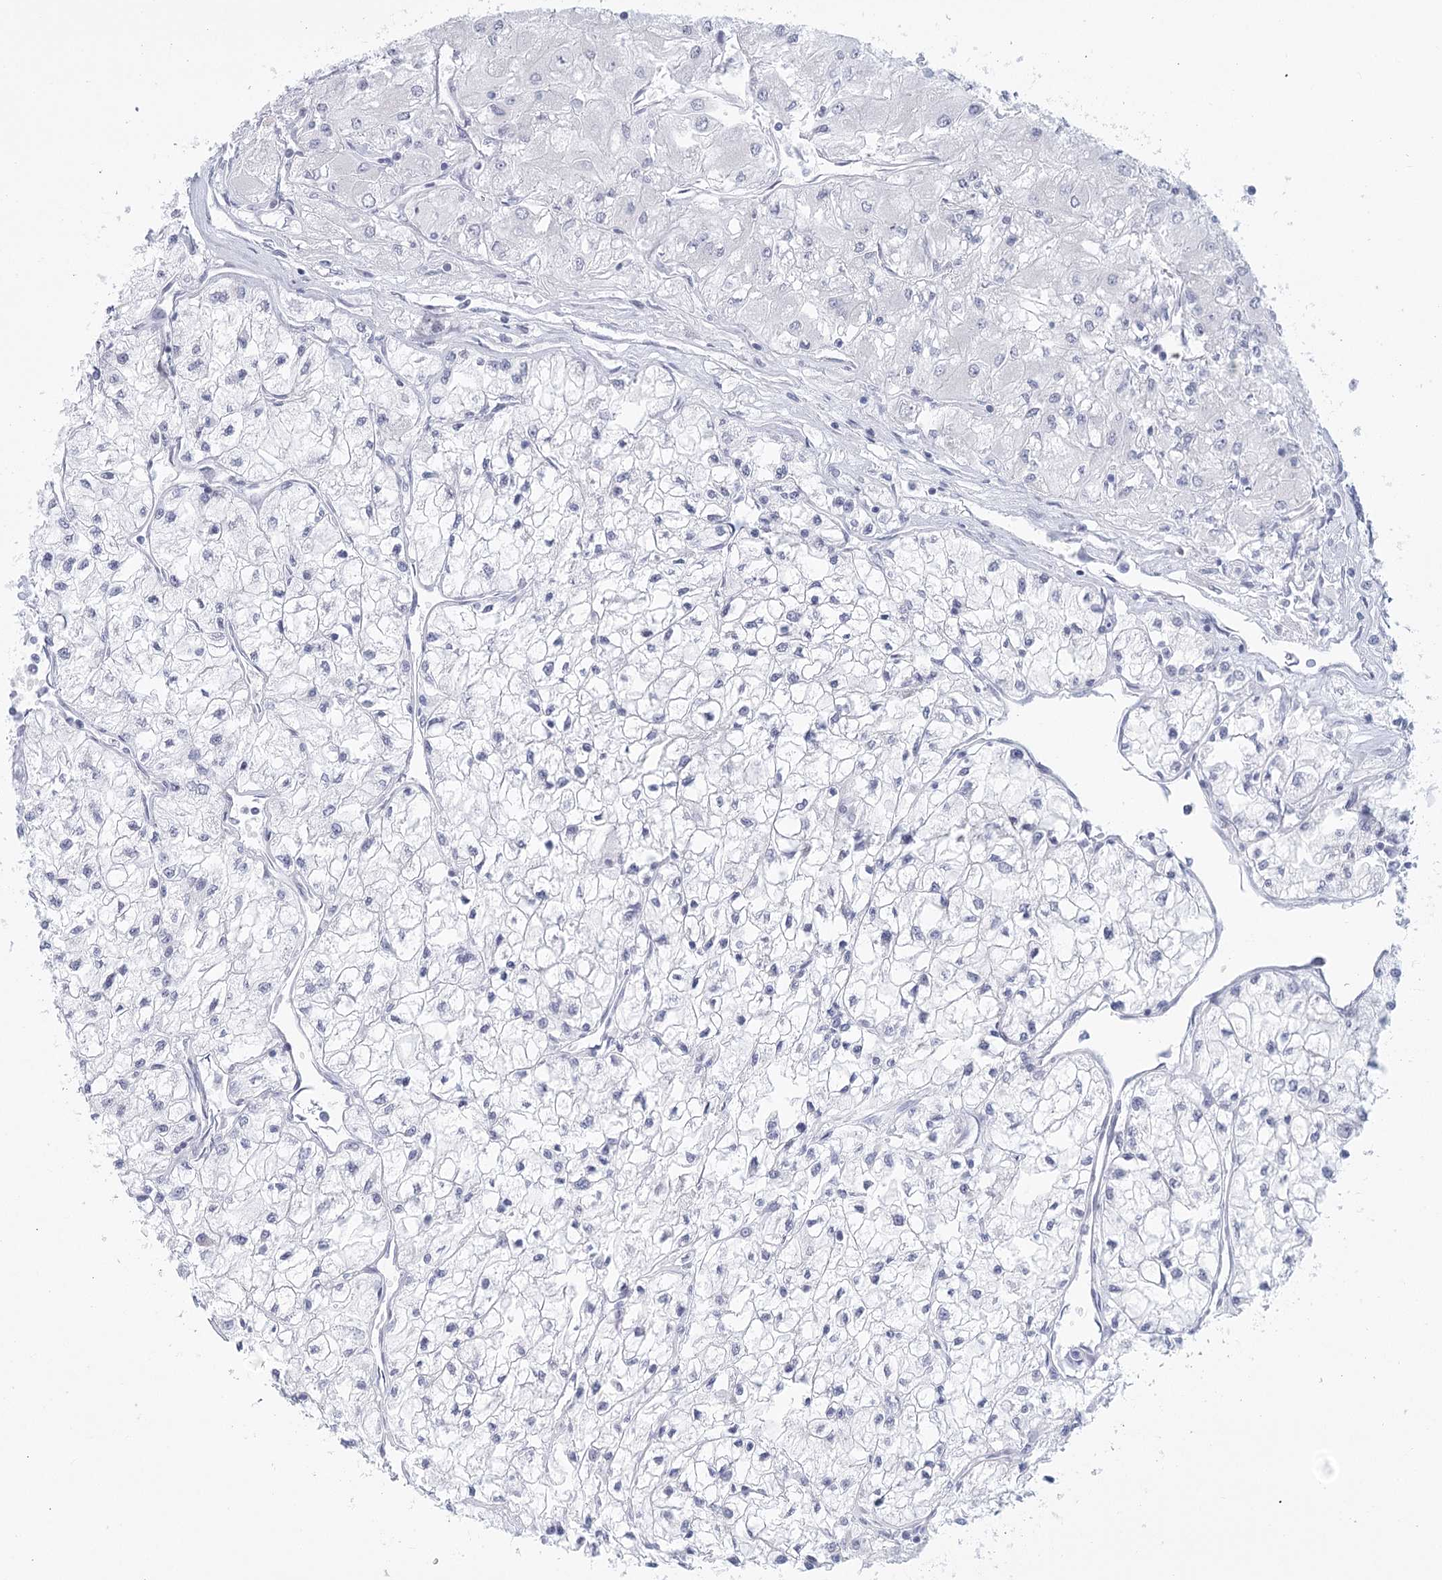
{"staining": {"intensity": "negative", "quantity": "none", "location": "none"}, "tissue": "renal cancer", "cell_type": "Tumor cells", "image_type": "cancer", "snomed": [{"axis": "morphology", "description": "Adenocarcinoma, NOS"}, {"axis": "topography", "description": "Kidney"}], "caption": "A high-resolution image shows immunohistochemistry (IHC) staining of renal adenocarcinoma, which demonstrates no significant staining in tumor cells.", "gene": "WNT8B", "patient": {"sex": "male", "age": 80}}